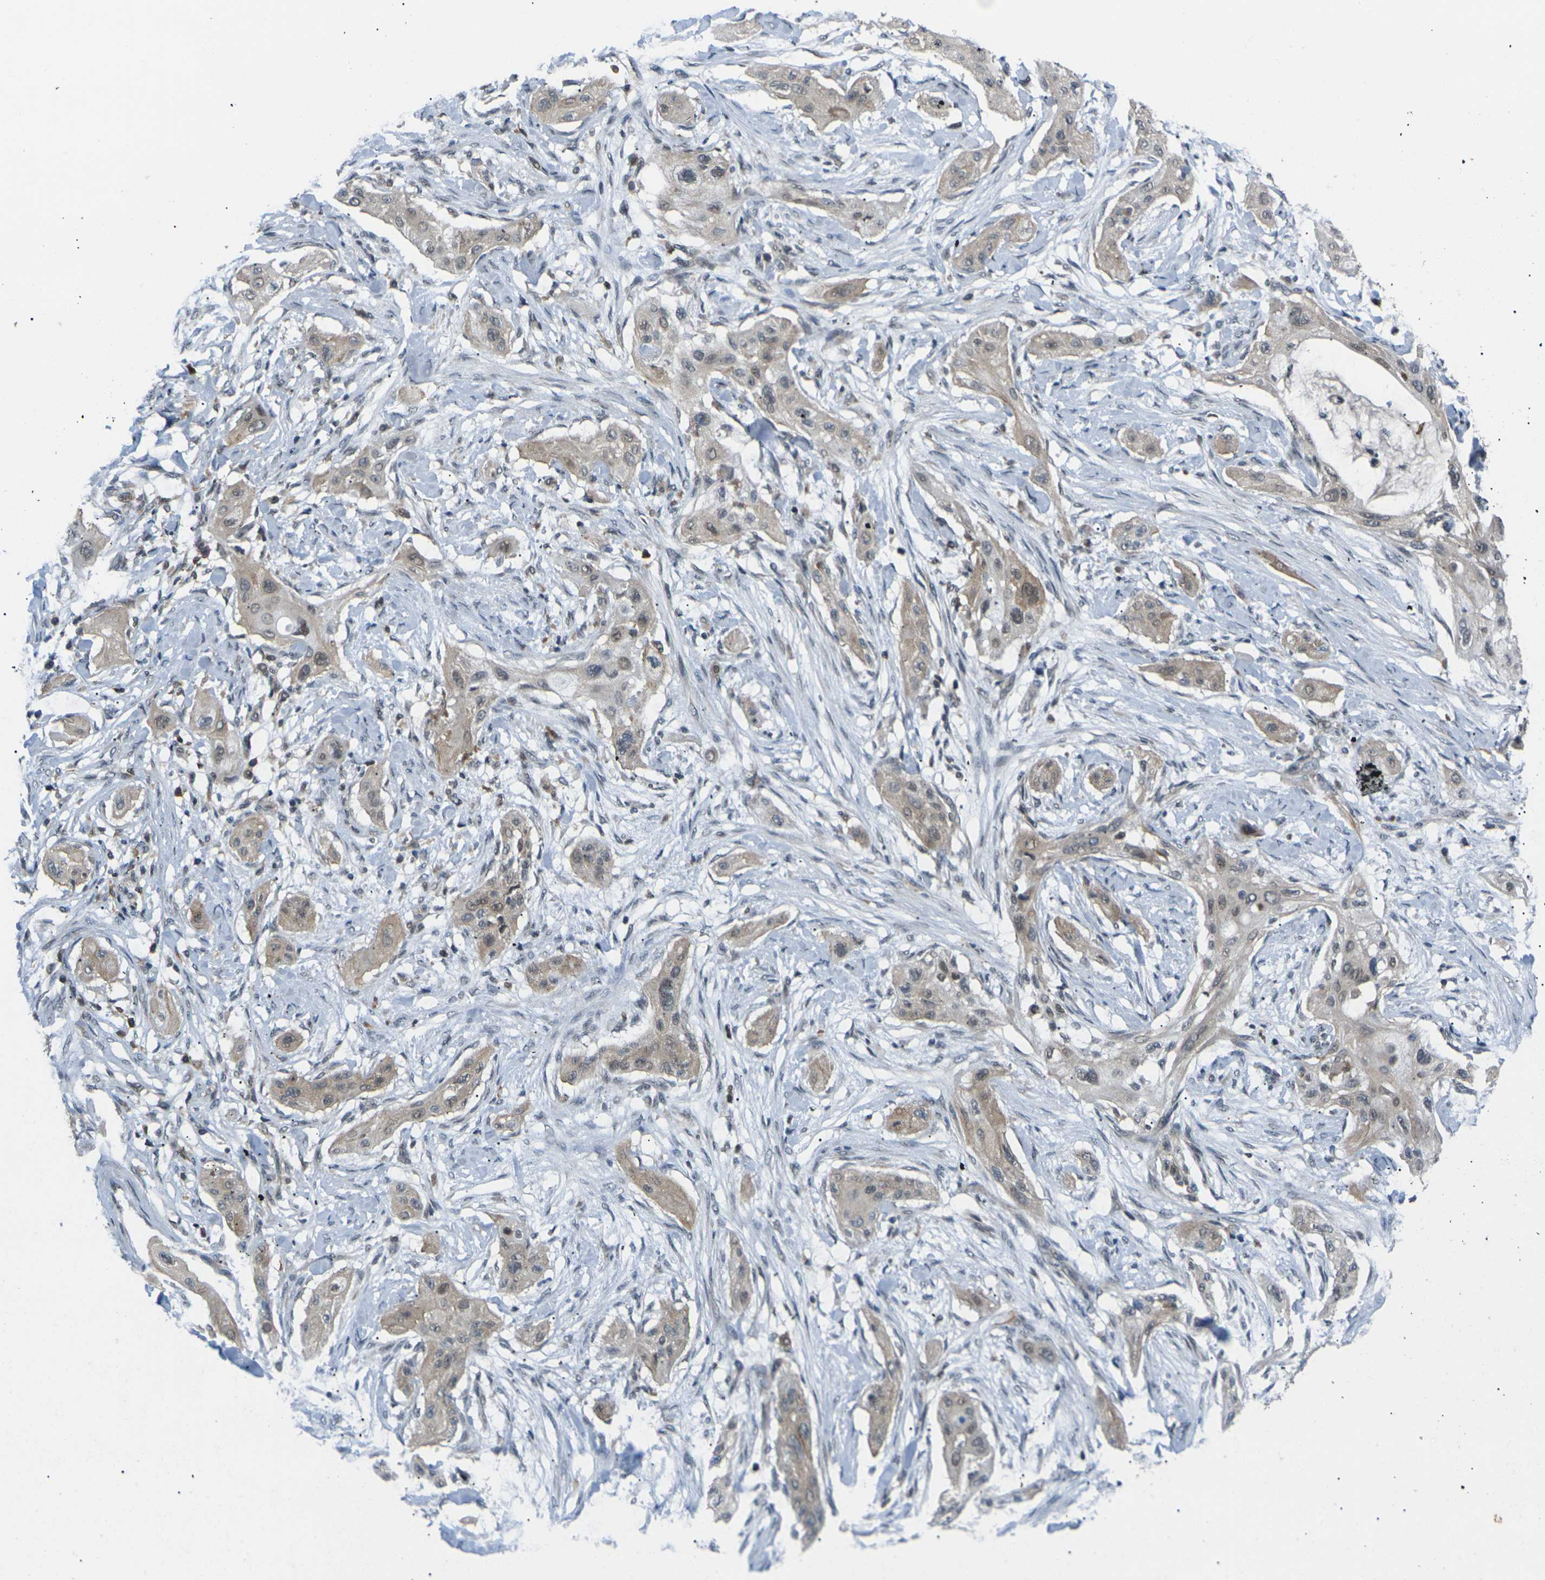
{"staining": {"intensity": "moderate", "quantity": ">75%", "location": "cytoplasmic/membranous"}, "tissue": "lung cancer", "cell_type": "Tumor cells", "image_type": "cancer", "snomed": [{"axis": "morphology", "description": "Squamous cell carcinoma, NOS"}, {"axis": "topography", "description": "Lung"}], "caption": "This histopathology image demonstrates lung cancer (squamous cell carcinoma) stained with immunohistochemistry (IHC) to label a protein in brown. The cytoplasmic/membranous of tumor cells show moderate positivity for the protein. Nuclei are counter-stained blue.", "gene": "RPS6KA3", "patient": {"sex": "female", "age": 47}}